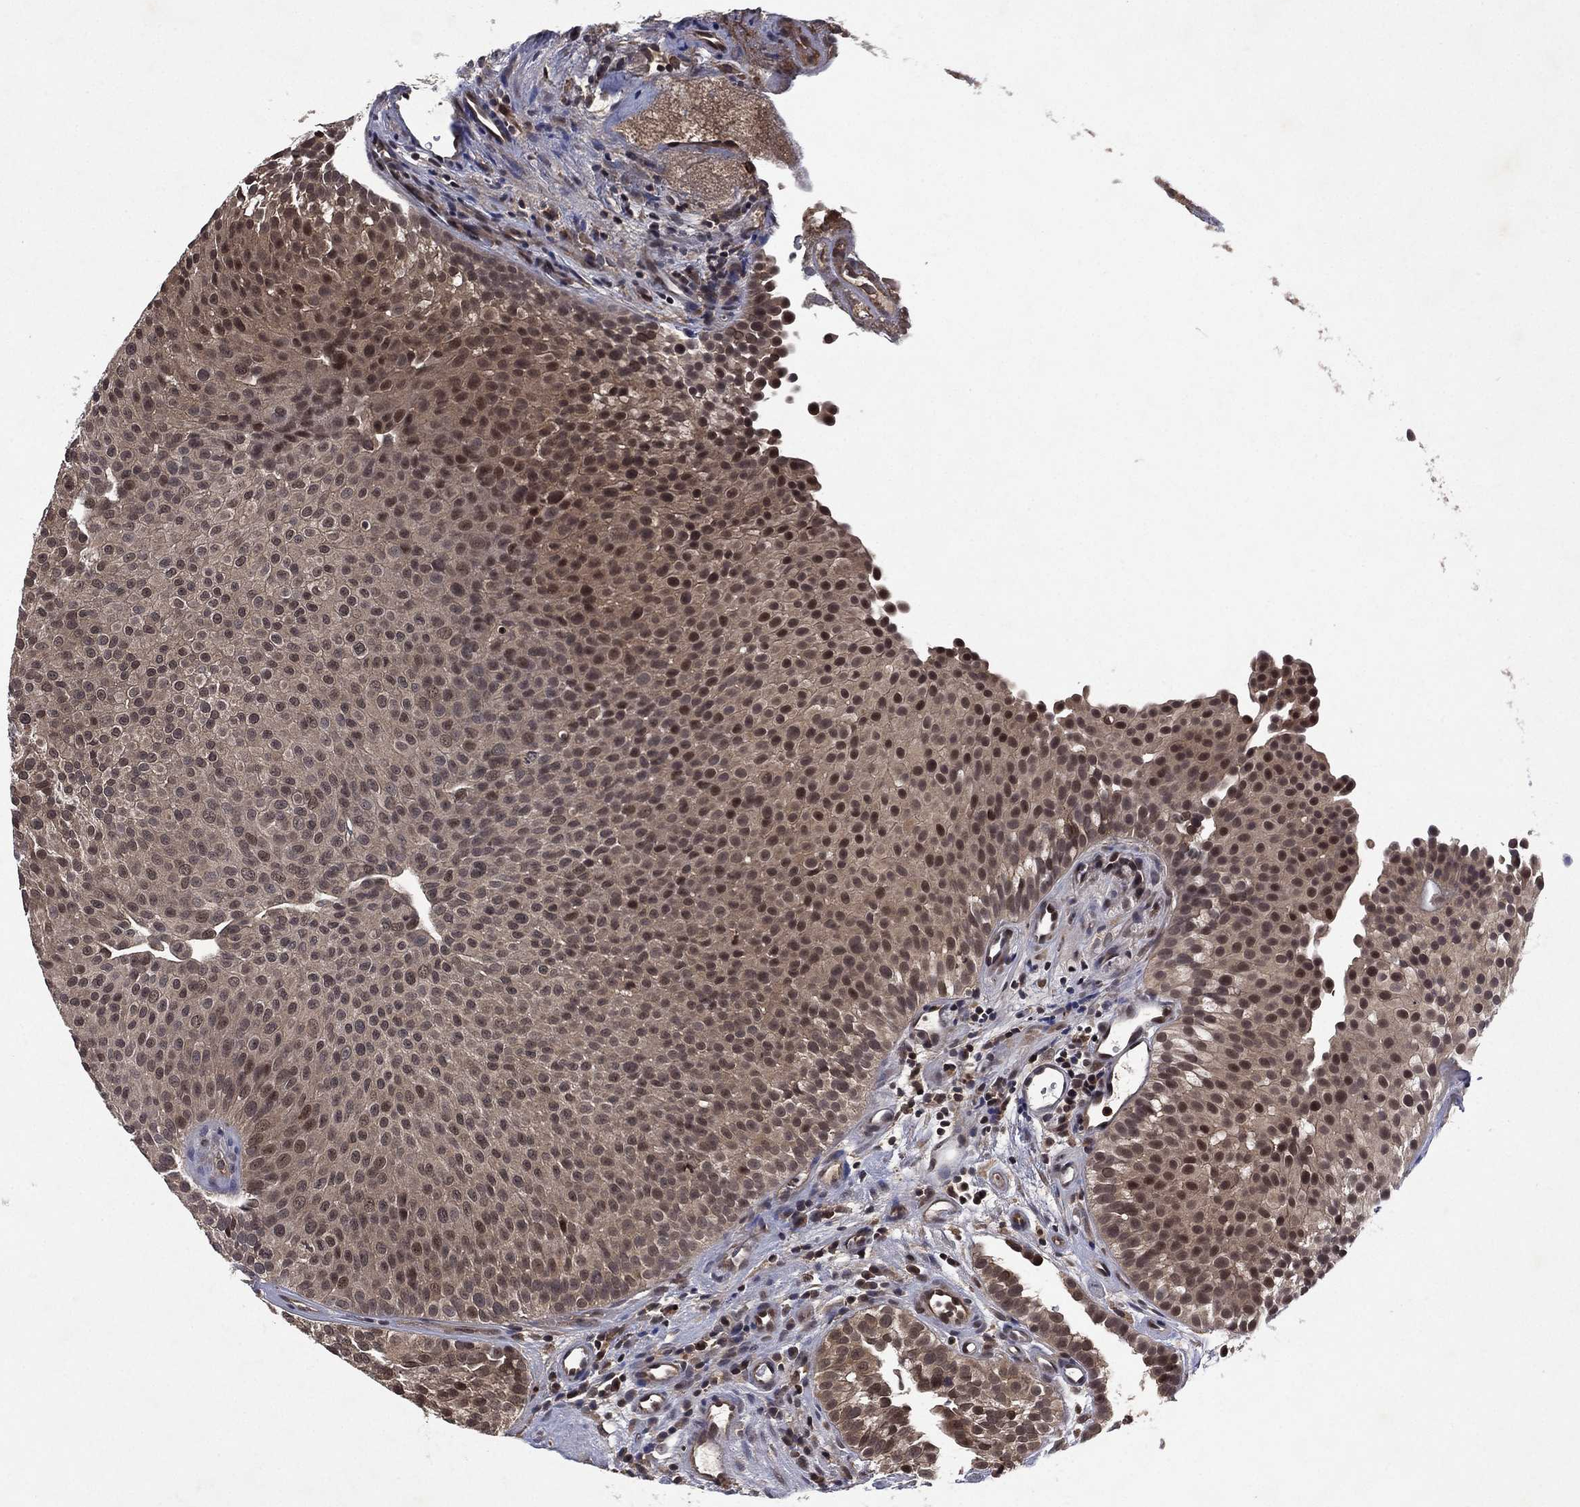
{"staining": {"intensity": "weak", "quantity": "<25%", "location": "nuclear"}, "tissue": "urothelial cancer", "cell_type": "Tumor cells", "image_type": "cancer", "snomed": [{"axis": "morphology", "description": "Urothelial carcinoma, Low grade"}, {"axis": "topography", "description": "Urinary bladder"}], "caption": "This is an immunohistochemistry micrograph of low-grade urothelial carcinoma. There is no expression in tumor cells.", "gene": "ATG4B", "patient": {"sex": "female", "age": 87}}